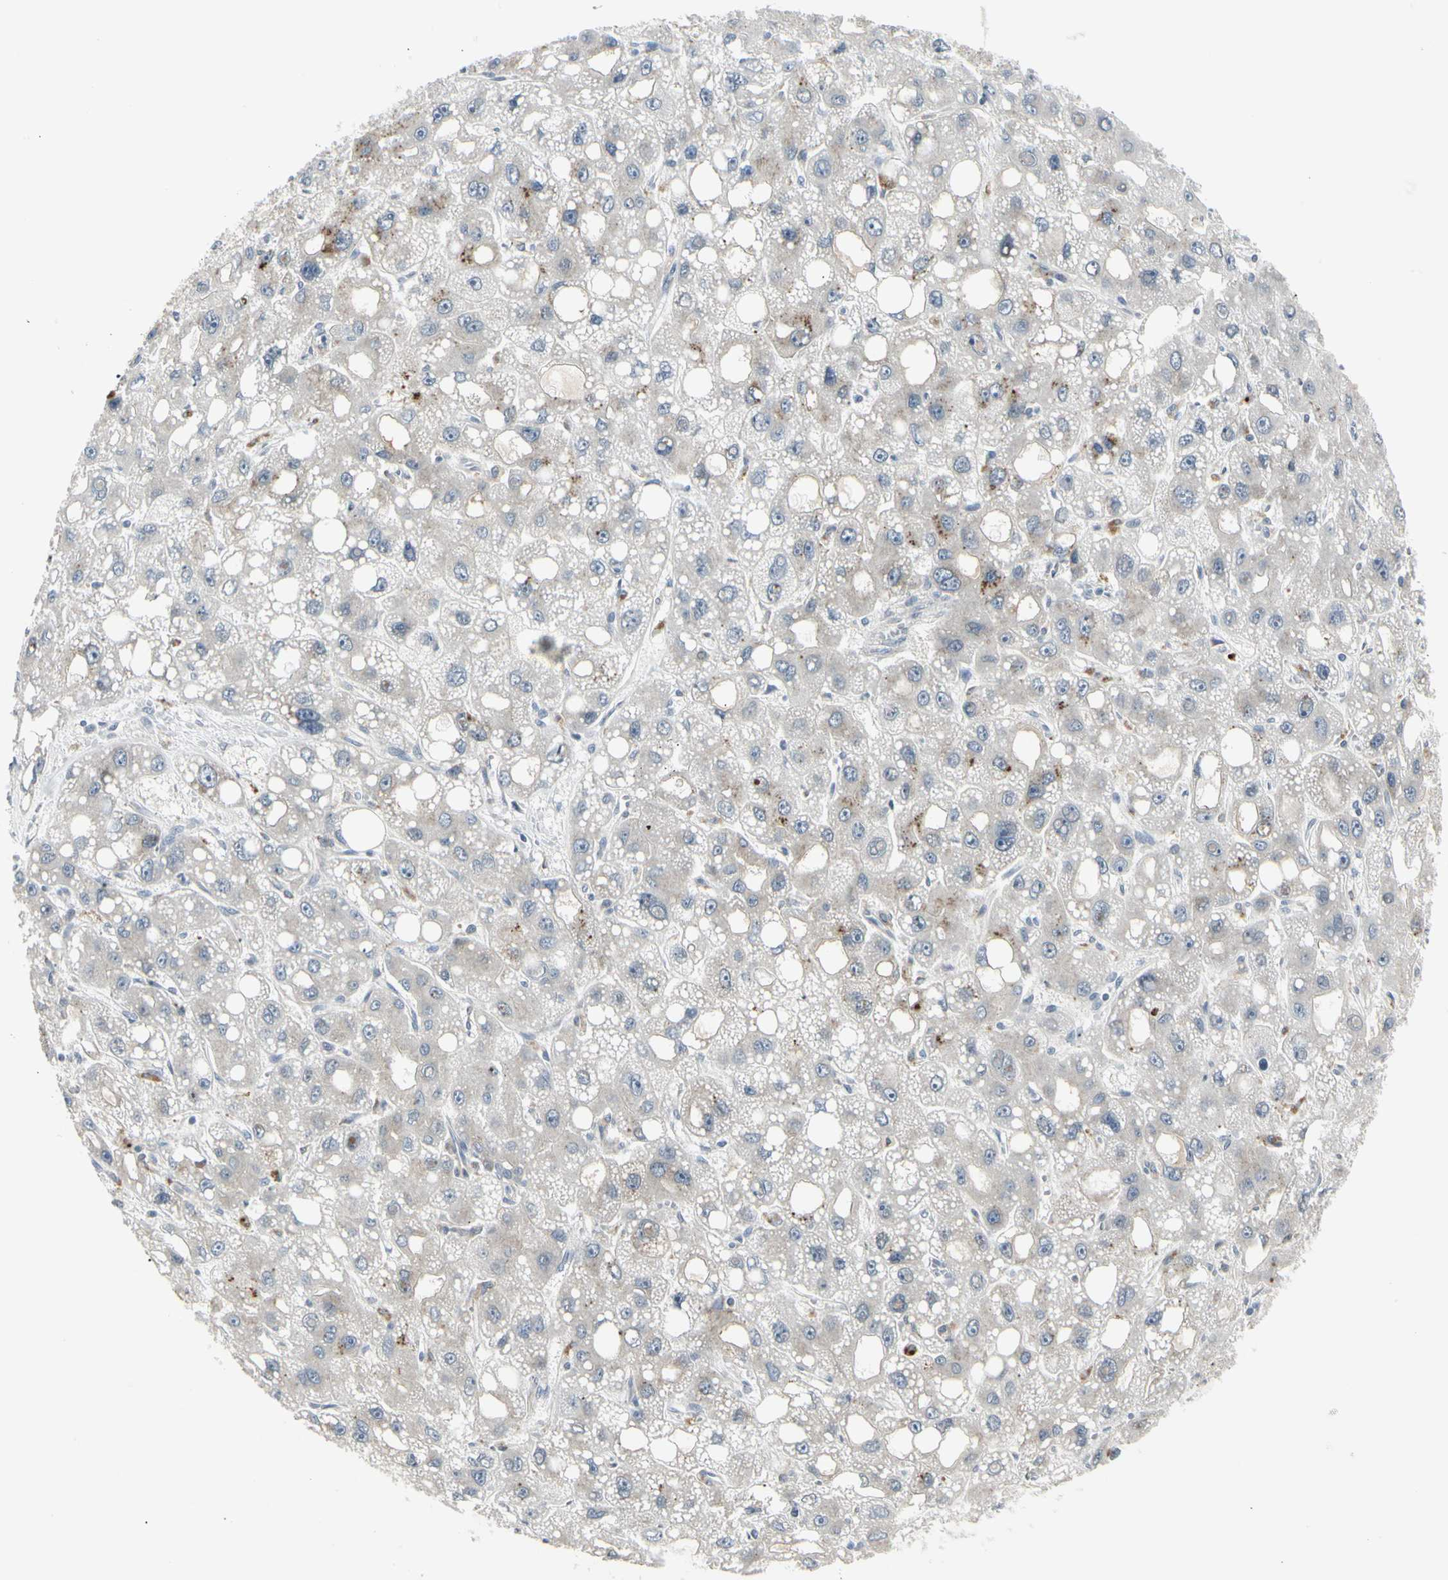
{"staining": {"intensity": "negative", "quantity": "none", "location": "none"}, "tissue": "liver cancer", "cell_type": "Tumor cells", "image_type": "cancer", "snomed": [{"axis": "morphology", "description": "Carcinoma, Hepatocellular, NOS"}, {"axis": "topography", "description": "Liver"}], "caption": "This histopathology image is of liver cancer (hepatocellular carcinoma) stained with immunohistochemistry (IHC) to label a protein in brown with the nuclei are counter-stained blue. There is no staining in tumor cells.", "gene": "GRN", "patient": {"sex": "male", "age": 55}}